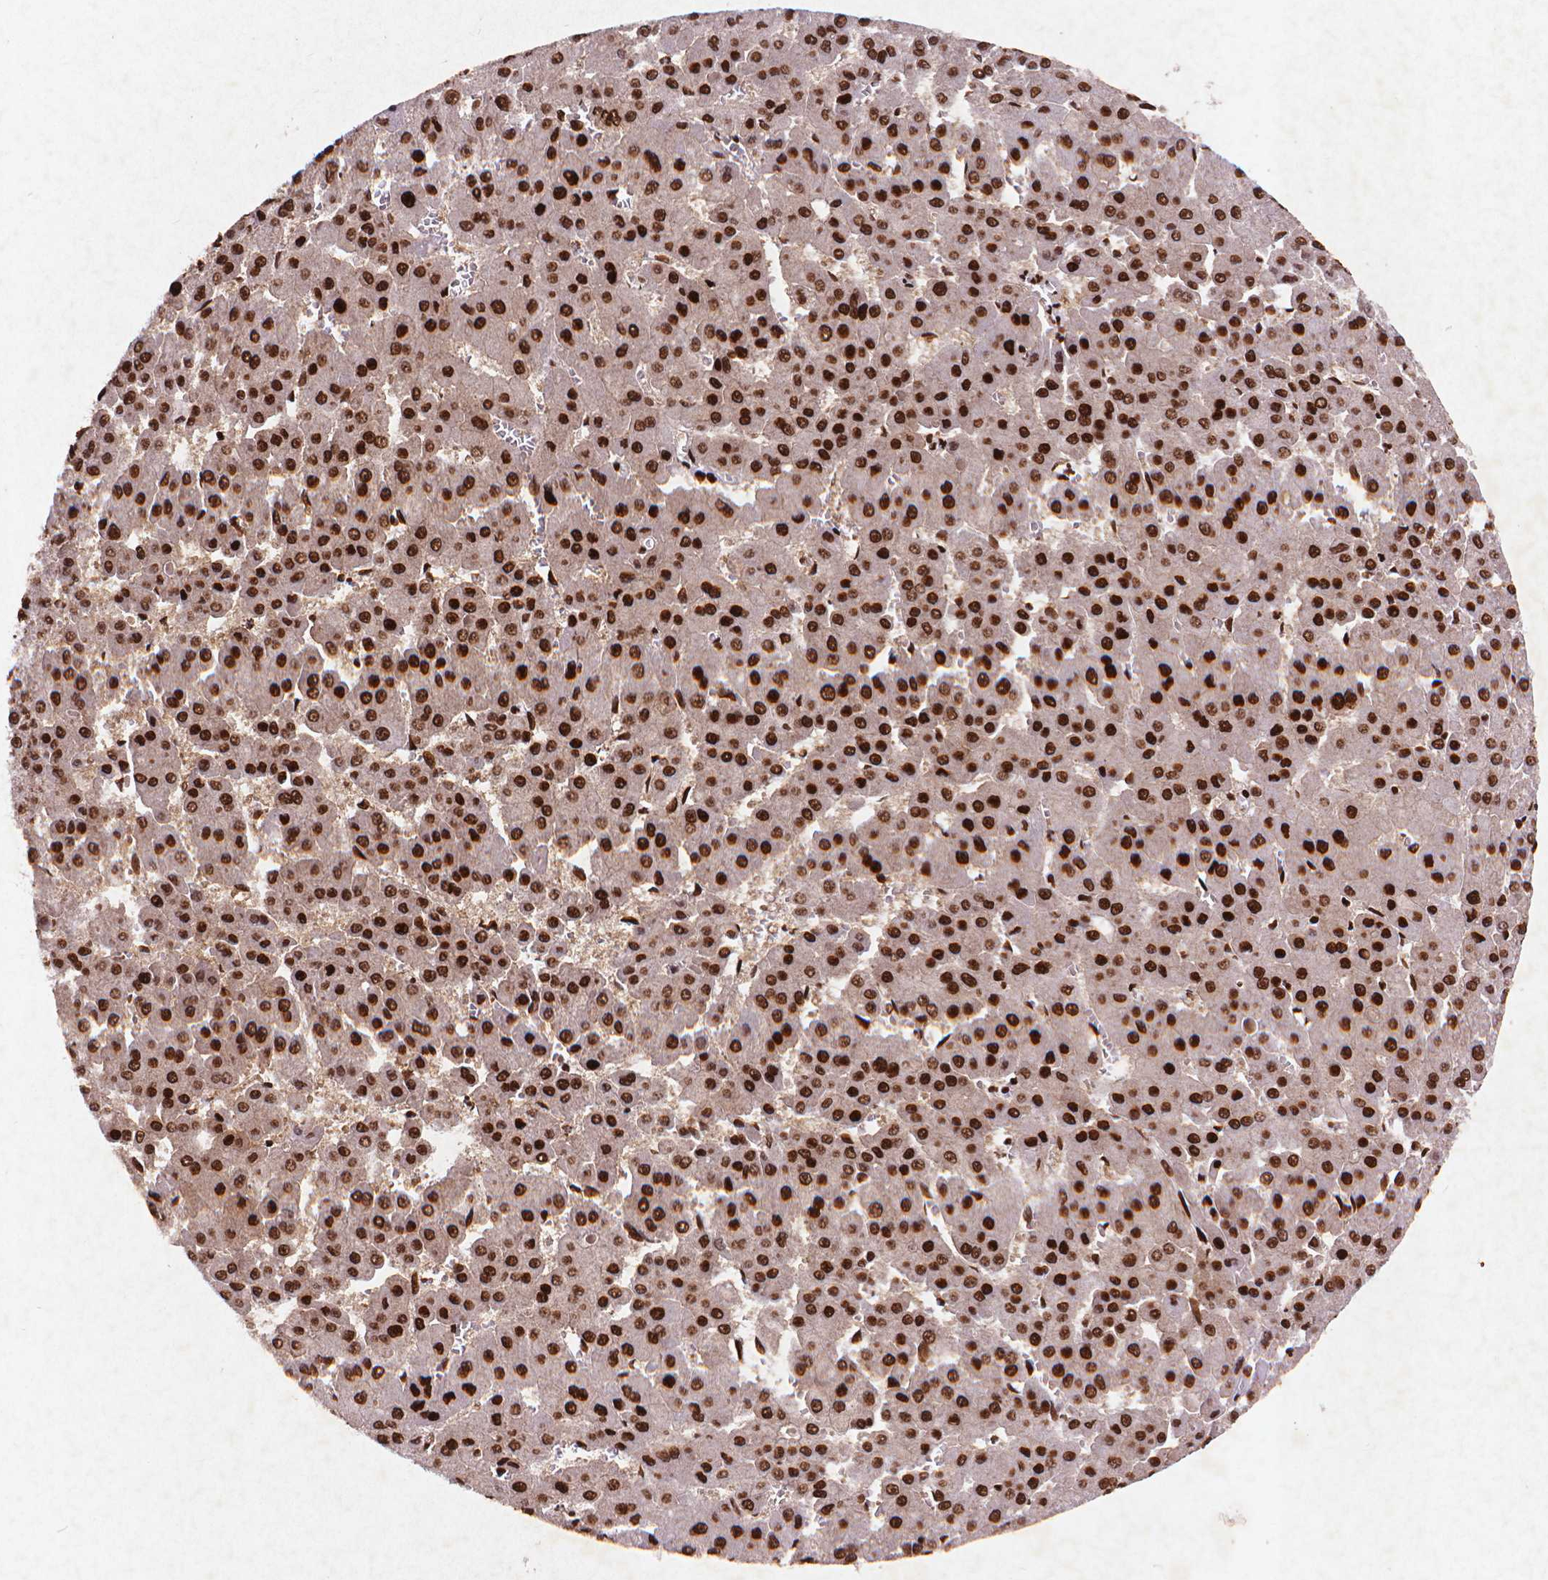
{"staining": {"intensity": "strong", "quantity": ">75%", "location": "nuclear"}, "tissue": "liver cancer", "cell_type": "Tumor cells", "image_type": "cancer", "snomed": [{"axis": "morphology", "description": "Carcinoma, Hepatocellular, NOS"}, {"axis": "topography", "description": "Liver"}], "caption": "About >75% of tumor cells in liver hepatocellular carcinoma reveal strong nuclear protein expression as visualized by brown immunohistochemical staining.", "gene": "CITED2", "patient": {"sex": "male", "age": 78}}